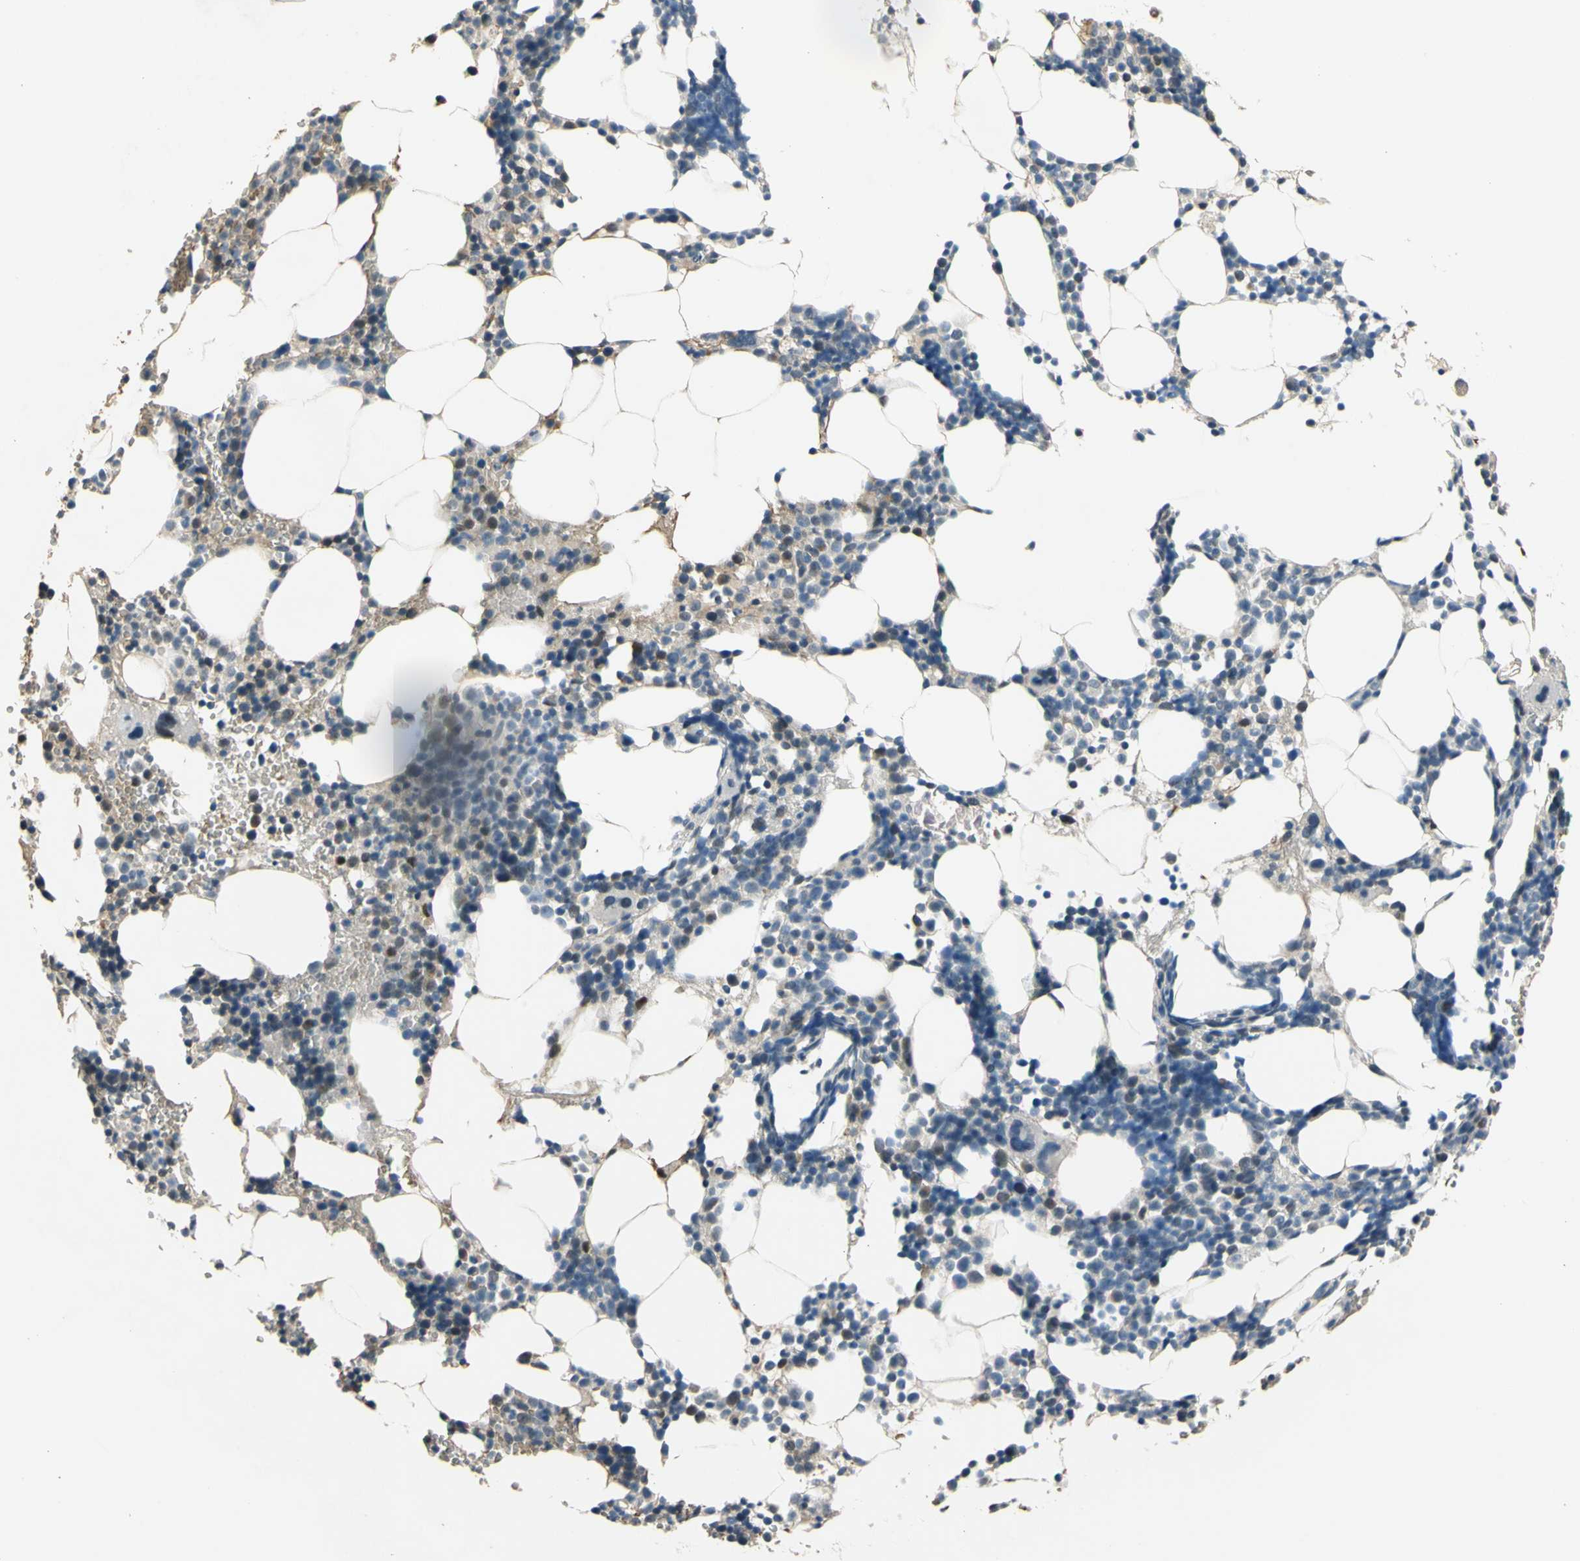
{"staining": {"intensity": "weak", "quantity": "<25%", "location": "cytoplasmic/membranous"}, "tissue": "bone marrow", "cell_type": "Hematopoietic cells", "image_type": "normal", "snomed": [{"axis": "morphology", "description": "Normal tissue, NOS"}, {"axis": "morphology", "description": "Inflammation, NOS"}, {"axis": "topography", "description": "Bone marrow"}], "caption": "A histopathology image of human bone marrow is negative for staining in hematopoietic cells. Nuclei are stained in blue.", "gene": "ZNF184", "patient": {"sex": "male", "age": 42}}